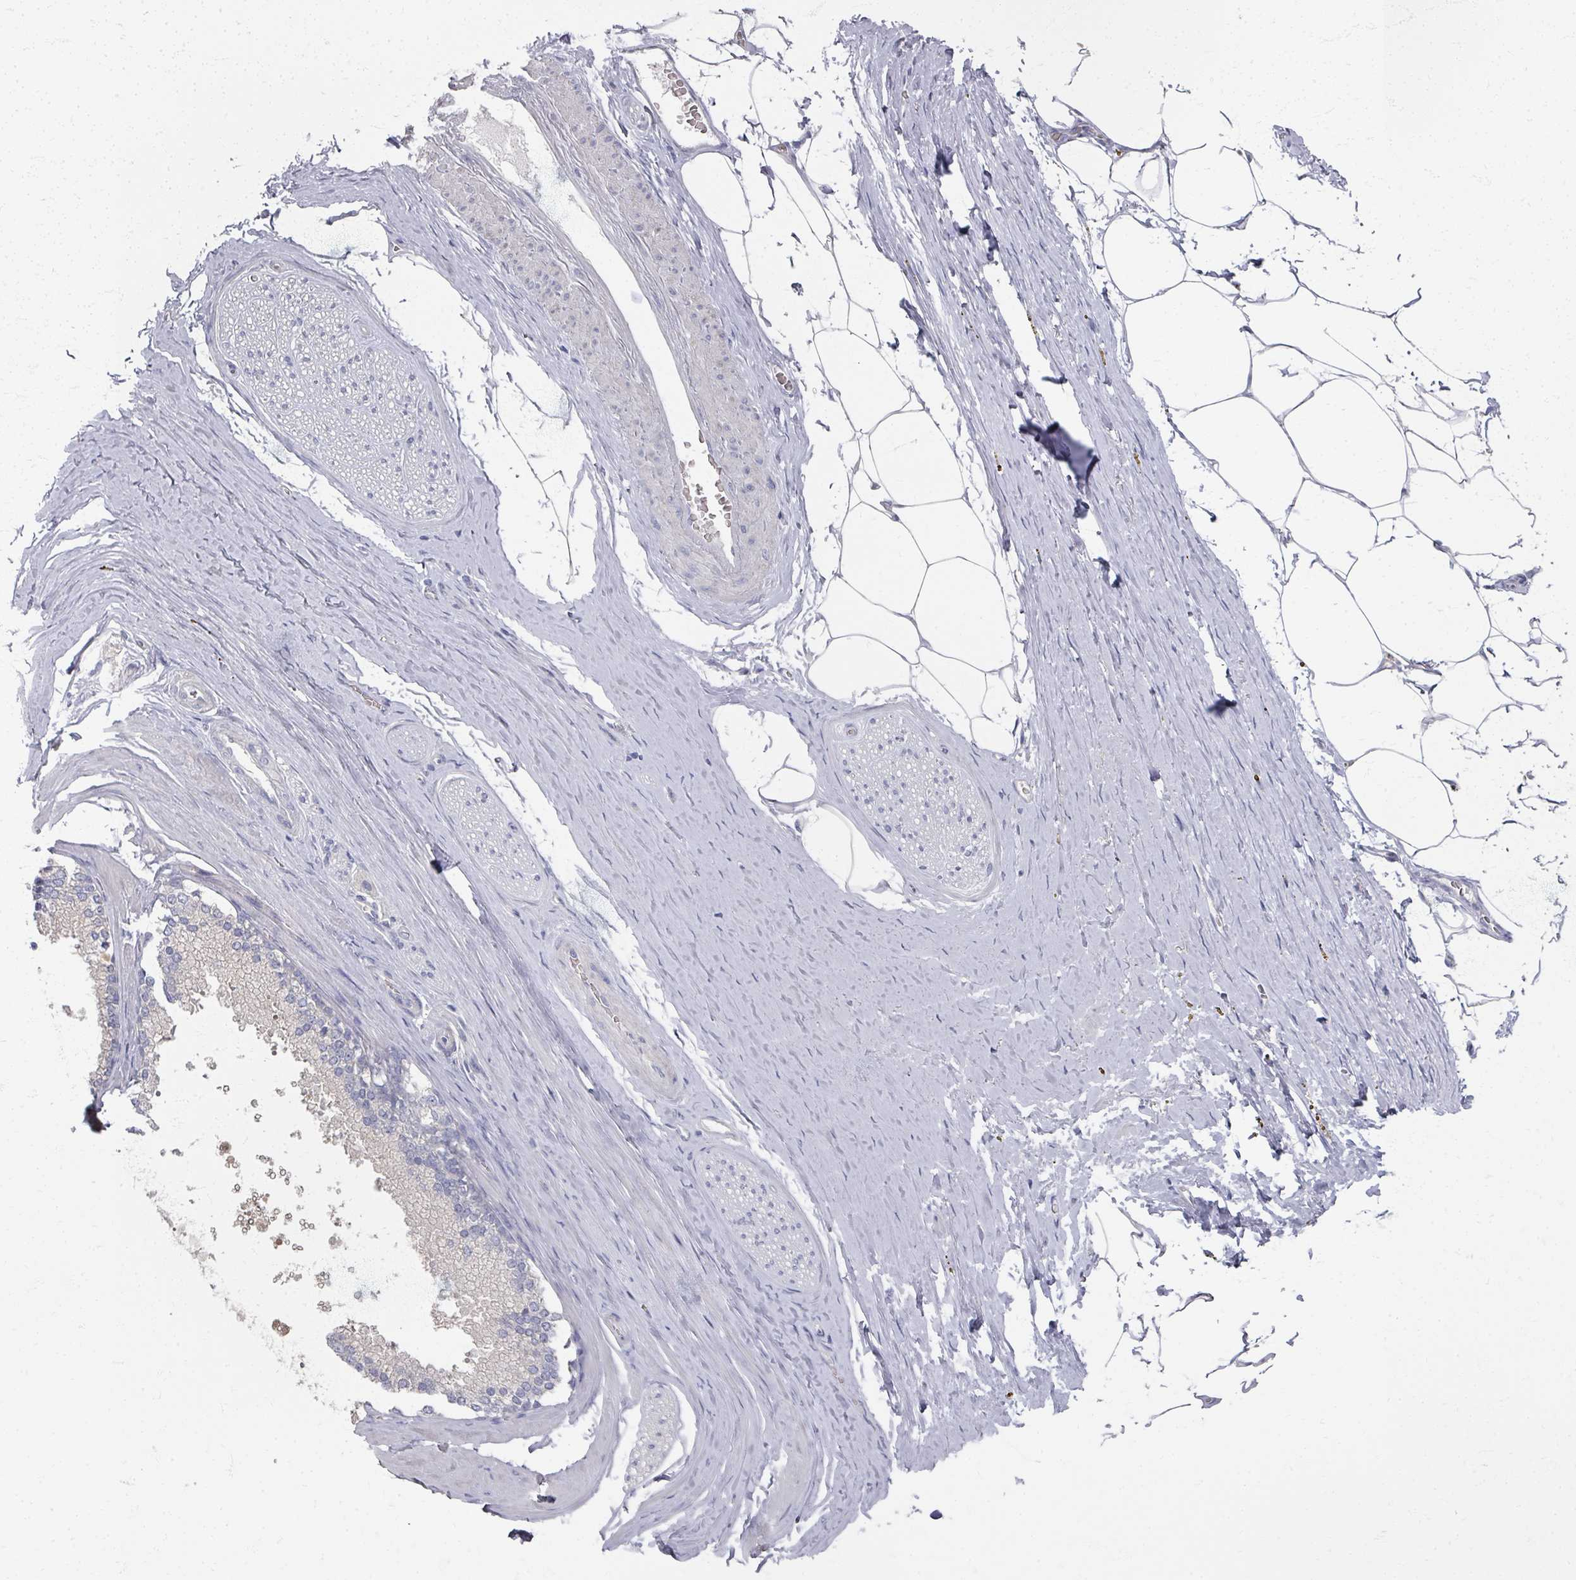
{"staining": {"intensity": "negative", "quantity": "none", "location": "none"}, "tissue": "adipose tissue", "cell_type": "Adipocytes", "image_type": "normal", "snomed": [{"axis": "morphology", "description": "Normal tissue, NOS"}, {"axis": "morphology", "description": "Adenocarcinoma, High grade"}, {"axis": "topography", "description": "Prostate"}, {"axis": "topography", "description": "Peripheral nerve tissue"}], "caption": "This is an IHC histopathology image of unremarkable adipose tissue. There is no expression in adipocytes.", "gene": "TTYH3", "patient": {"sex": "male", "age": 68}}